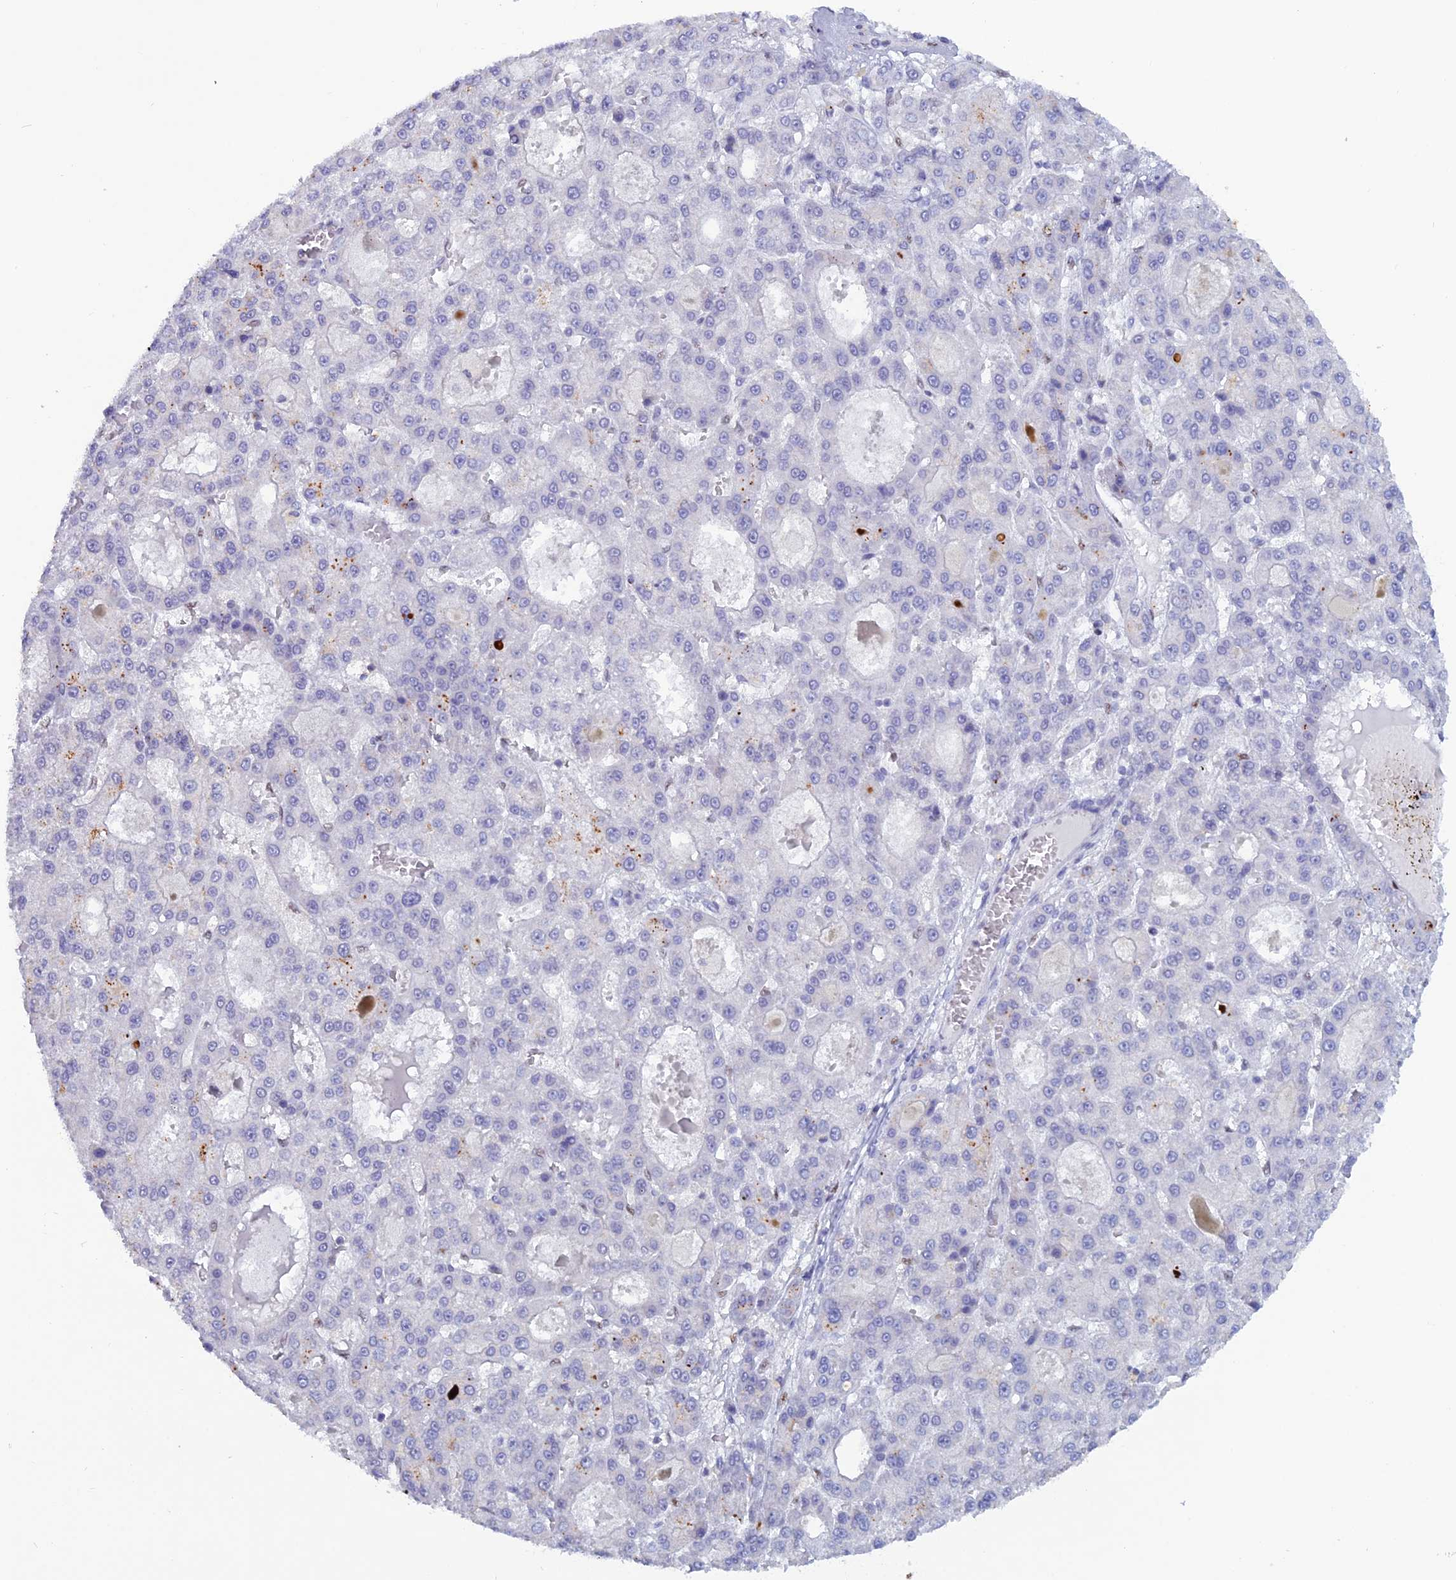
{"staining": {"intensity": "negative", "quantity": "none", "location": "none"}, "tissue": "liver cancer", "cell_type": "Tumor cells", "image_type": "cancer", "snomed": [{"axis": "morphology", "description": "Carcinoma, Hepatocellular, NOS"}, {"axis": "topography", "description": "Liver"}], "caption": "Immunohistochemistry micrograph of neoplastic tissue: hepatocellular carcinoma (liver) stained with DAB exhibits no significant protein positivity in tumor cells. (DAB IHC with hematoxylin counter stain).", "gene": "NOL4L", "patient": {"sex": "male", "age": 70}}